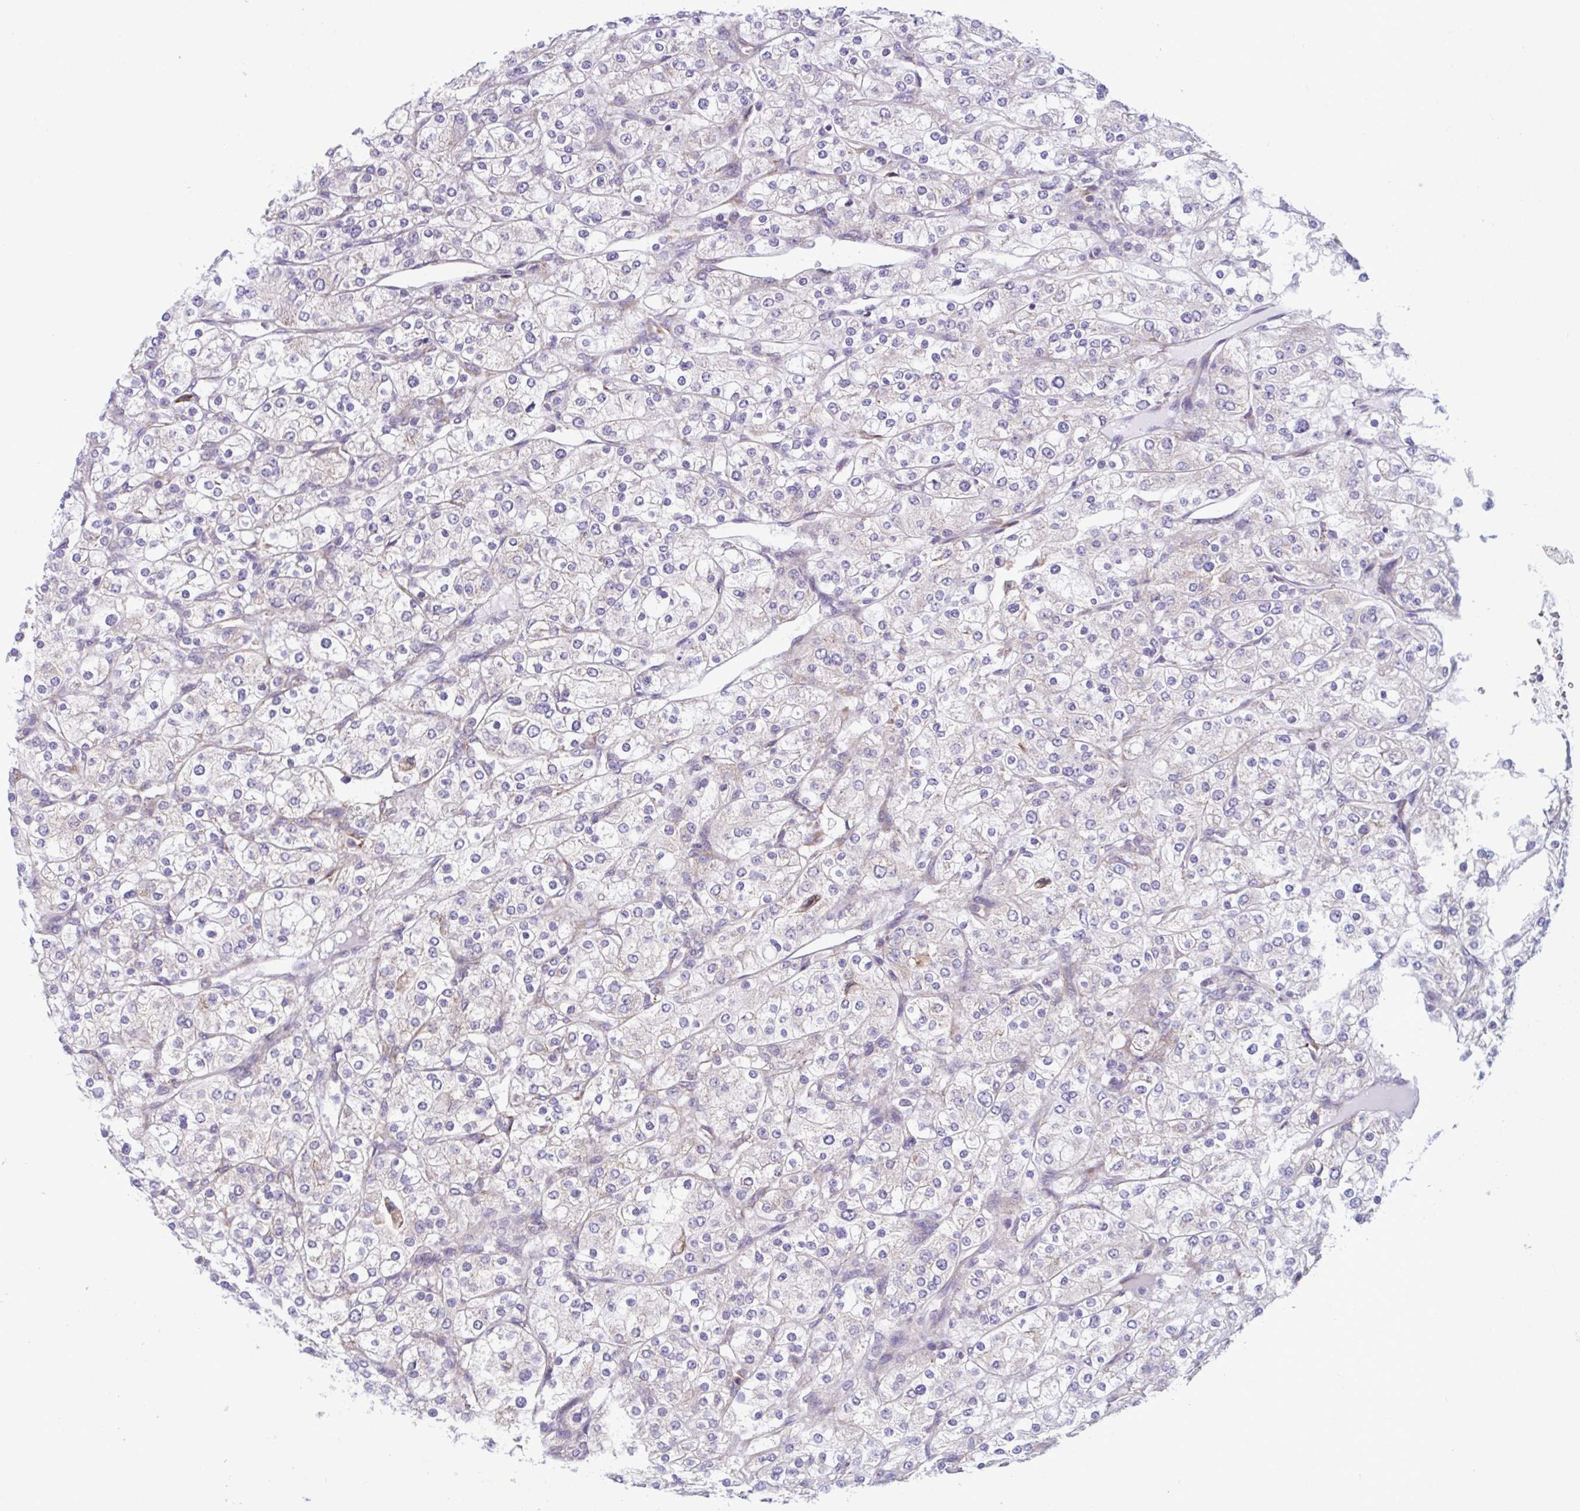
{"staining": {"intensity": "negative", "quantity": "none", "location": "none"}, "tissue": "renal cancer", "cell_type": "Tumor cells", "image_type": "cancer", "snomed": [{"axis": "morphology", "description": "Adenocarcinoma, NOS"}, {"axis": "topography", "description": "Kidney"}], "caption": "Protein analysis of adenocarcinoma (renal) exhibits no significant staining in tumor cells. Nuclei are stained in blue.", "gene": "RPS16", "patient": {"sex": "male", "age": 80}}